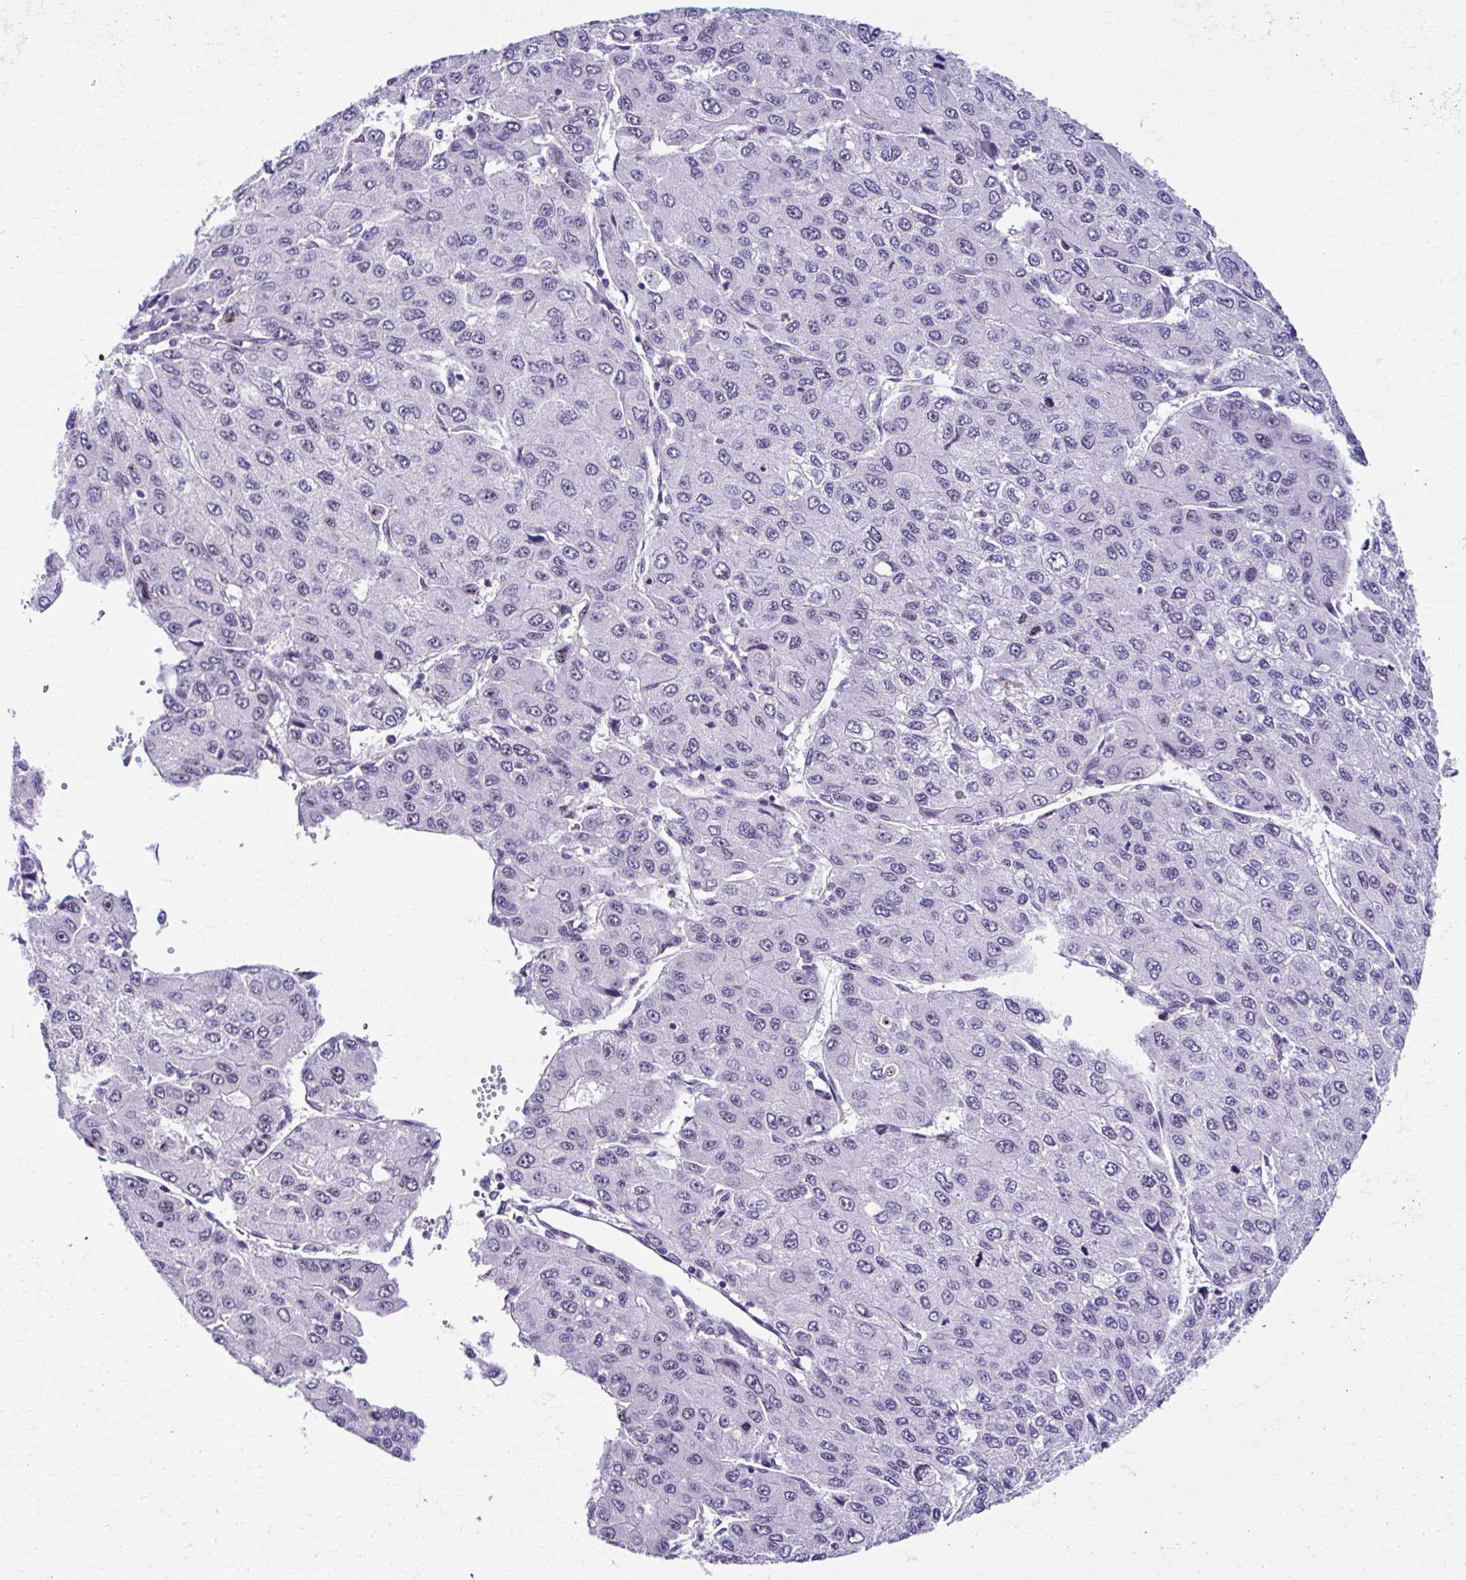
{"staining": {"intensity": "negative", "quantity": "none", "location": "none"}, "tissue": "liver cancer", "cell_type": "Tumor cells", "image_type": "cancer", "snomed": [{"axis": "morphology", "description": "Carcinoma, Hepatocellular, NOS"}, {"axis": "topography", "description": "Liver"}], "caption": "Immunohistochemistry (IHC) photomicrograph of neoplastic tissue: hepatocellular carcinoma (liver) stained with DAB reveals no significant protein staining in tumor cells. (DAB (3,3'-diaminobenzidine) immunohistochemistry visualized using brightfield microscopy, high magnification).", "gene": "CEP72", "patient": {"sex": "female", "age": 66}}